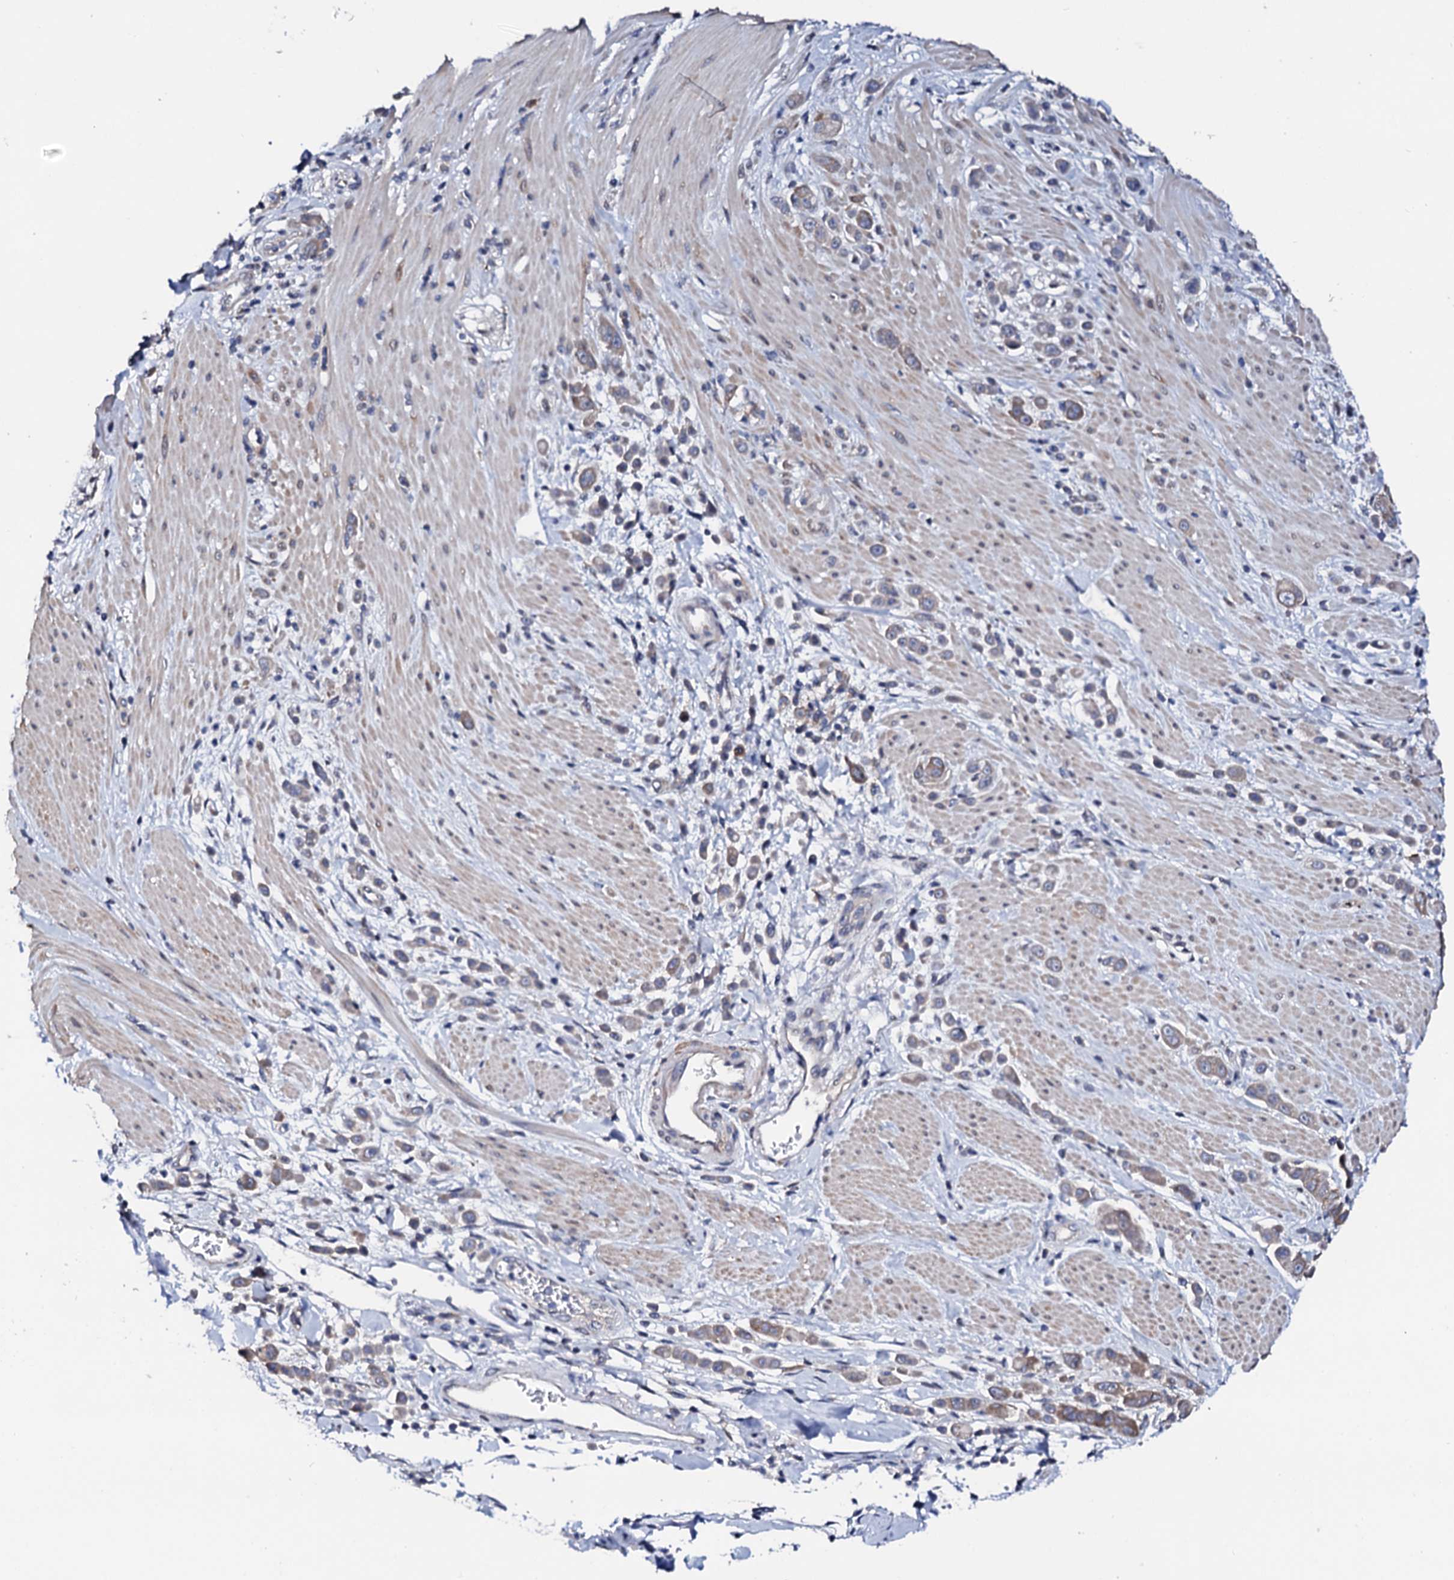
{"staining": {"intensity": "weak", "quantity": "25%-75%", "location": "cytoplasmic/membranous"}, "tissue": "pancreatic cancer", "cell_type": "Tumor cells", "image_type": "cancer", "snomed": [{"axis": "morphology", "description": "Normal tissue, NOS"}, {"axis": "morphology", "description": "Adenocarcinoma, NOS"}, {"axis": "topography", "description": "Pancreas"}], "caption": "Protein staining displays weak cytoplasmic/membranous positivity in approximately 25%-75% of tumor cells in pancreatic cancer.", "gene": "NUP58", "patient": {"sex": "female", "age": 64}}